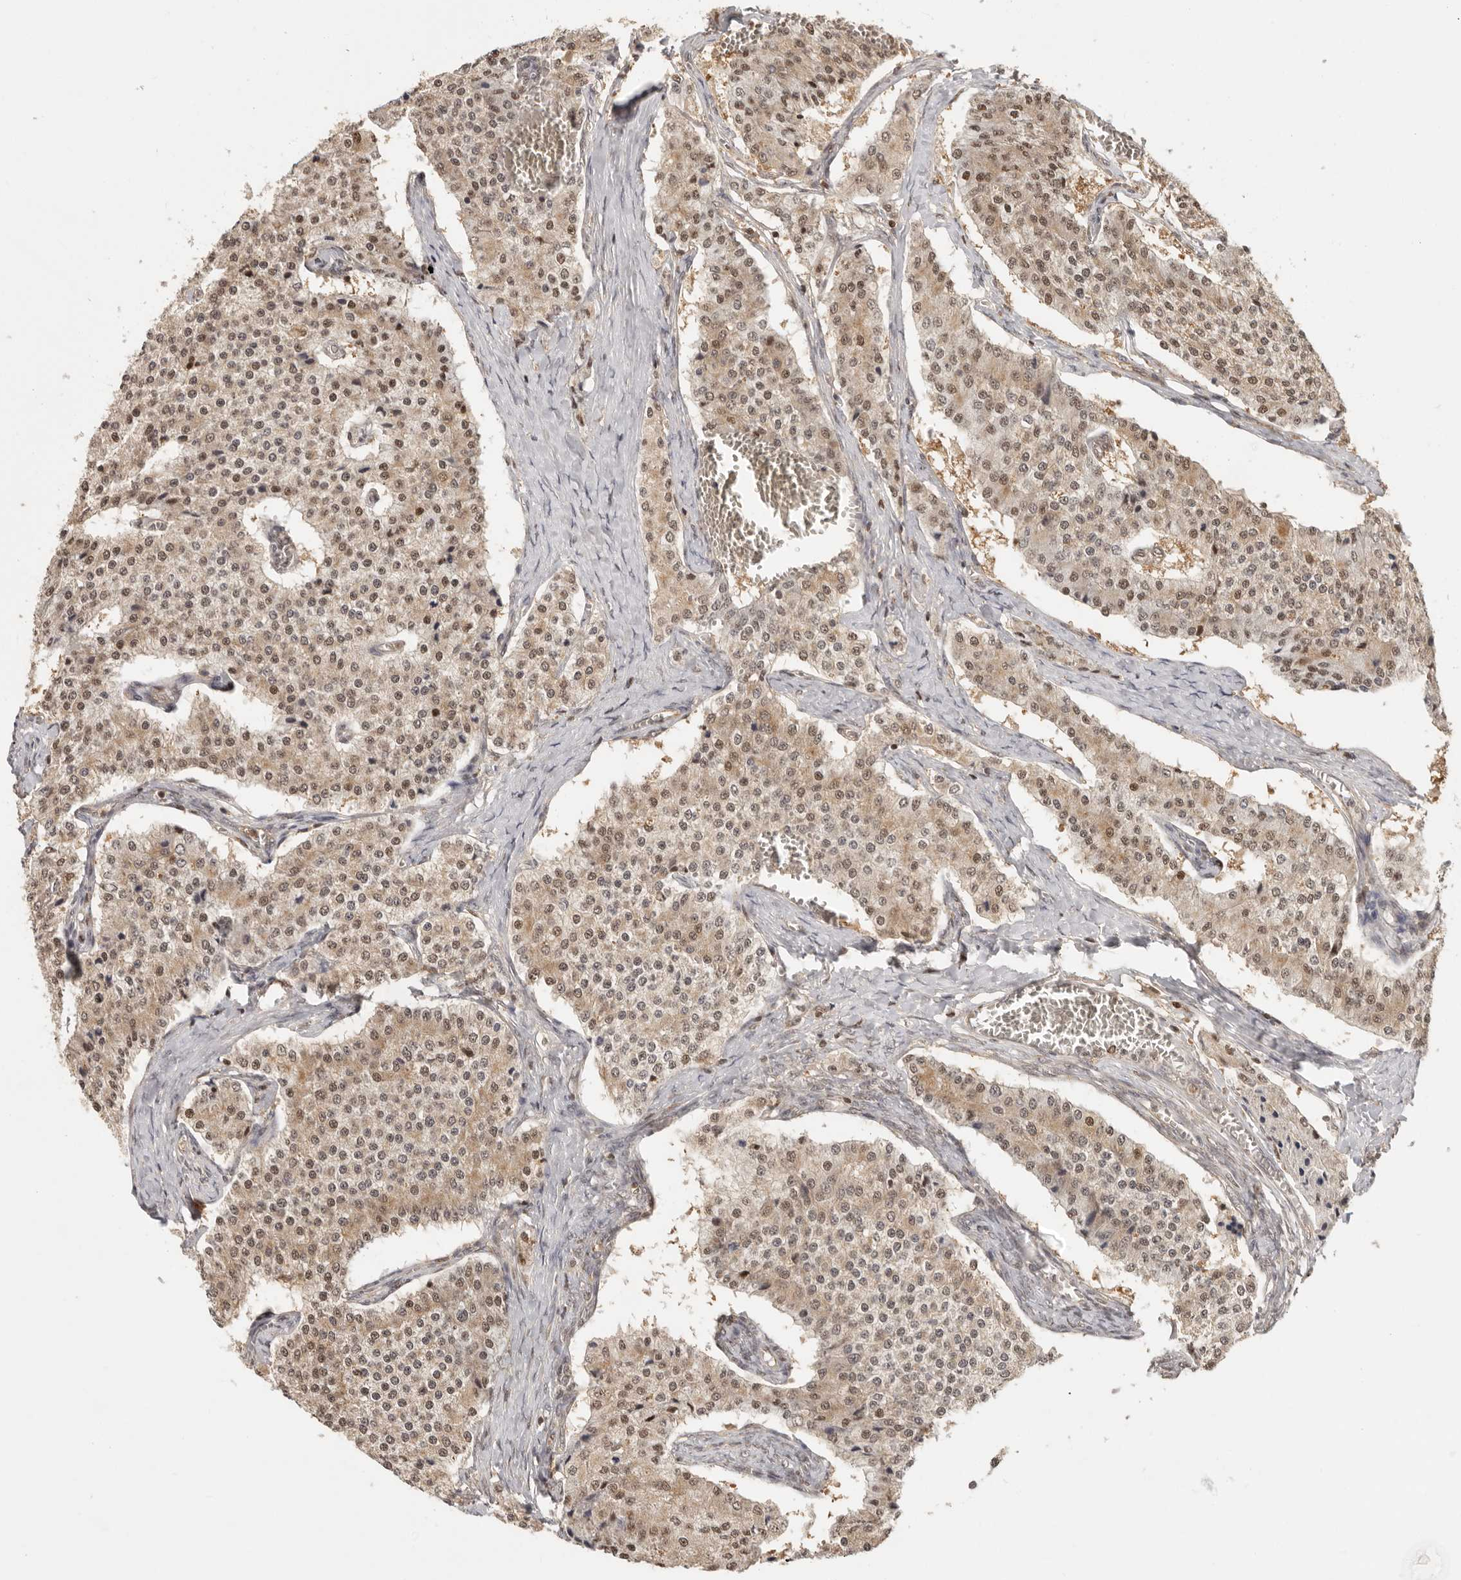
{"staining": {"intensity": "moderate", "quantity": ">75%", "location": "cytoplasmic/membranous,nuclear"}, "tissue": "carcinoid", "cell_type": "Tumor cells", "image_type": "cancer", "snomed": [{"axis": "morphology", "description": "Carcinoid, malignant, NOS"}, {"axis": "topography", "description": "Colon"}], "caption": "Carcinoid tissue exhibits moderate cytoplasmic/membranous and nuclear staining in approximately >75% of tumor cells The protein of interest is shown in brown color, while the nuclei are stained blue.", "gene": "PSMA5", "patient": {"sex": "female", "age": 52}}